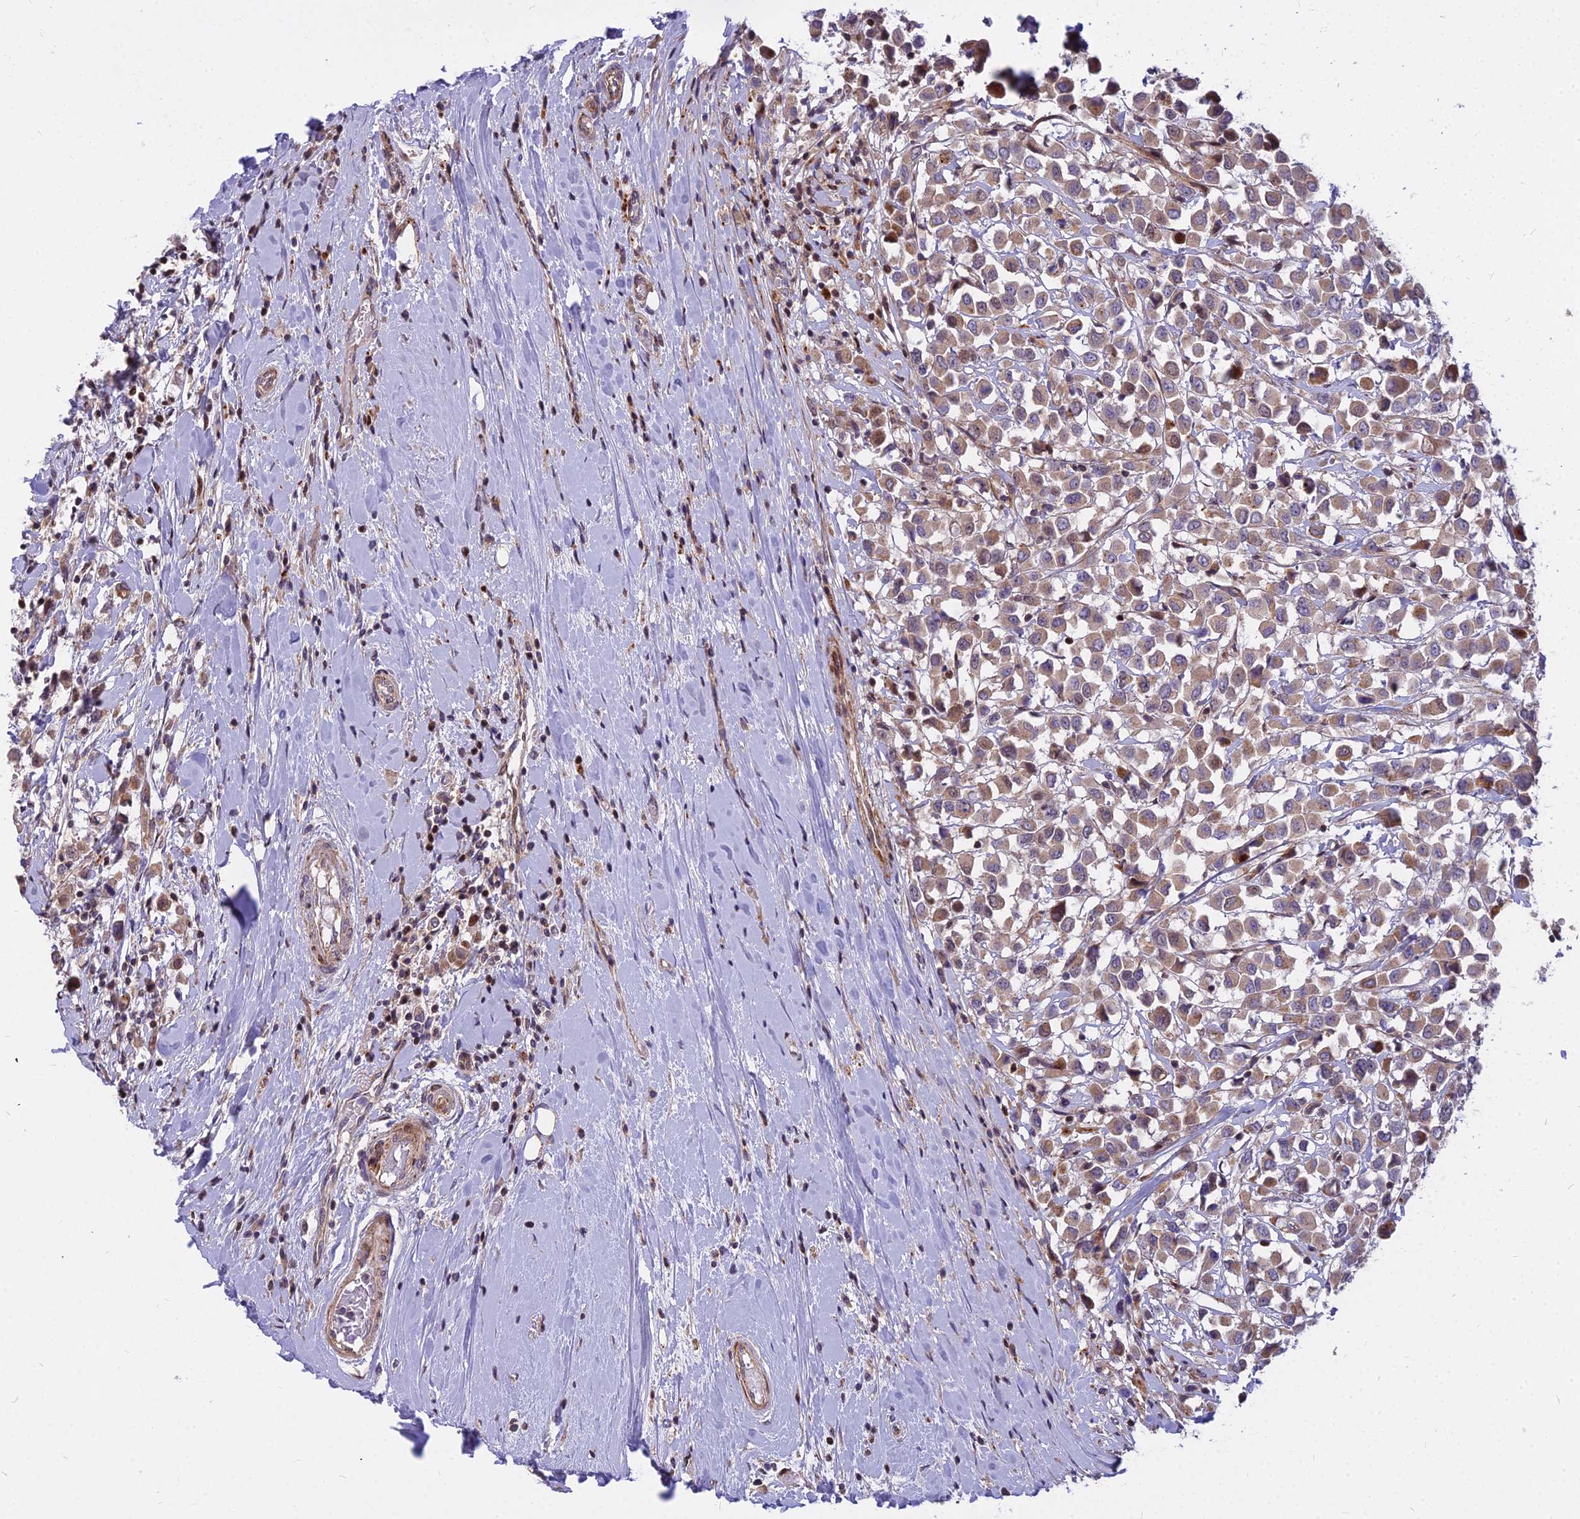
{"staining": {"intensity": "weak", "quantity": ">75%", "location": "cytoplasmic/membranous"}, "tissue": "breast cancer", "cell_type": "Tumor cells", "image_type": "cancer", "snomed": [{"axis": "morphology", "description": "Duct carcinoma"}, {"axis": "topography", "description": "Breast"}], "caption": "Immunohistochemical staining of human intraductal carcinoma (breast) exhibits low levels of weak cytoplasmic/membranous positivity in about >75% of tumor cells.", "gene": "GLYATL3", "patient": {"sex": "female", "age": 61}}